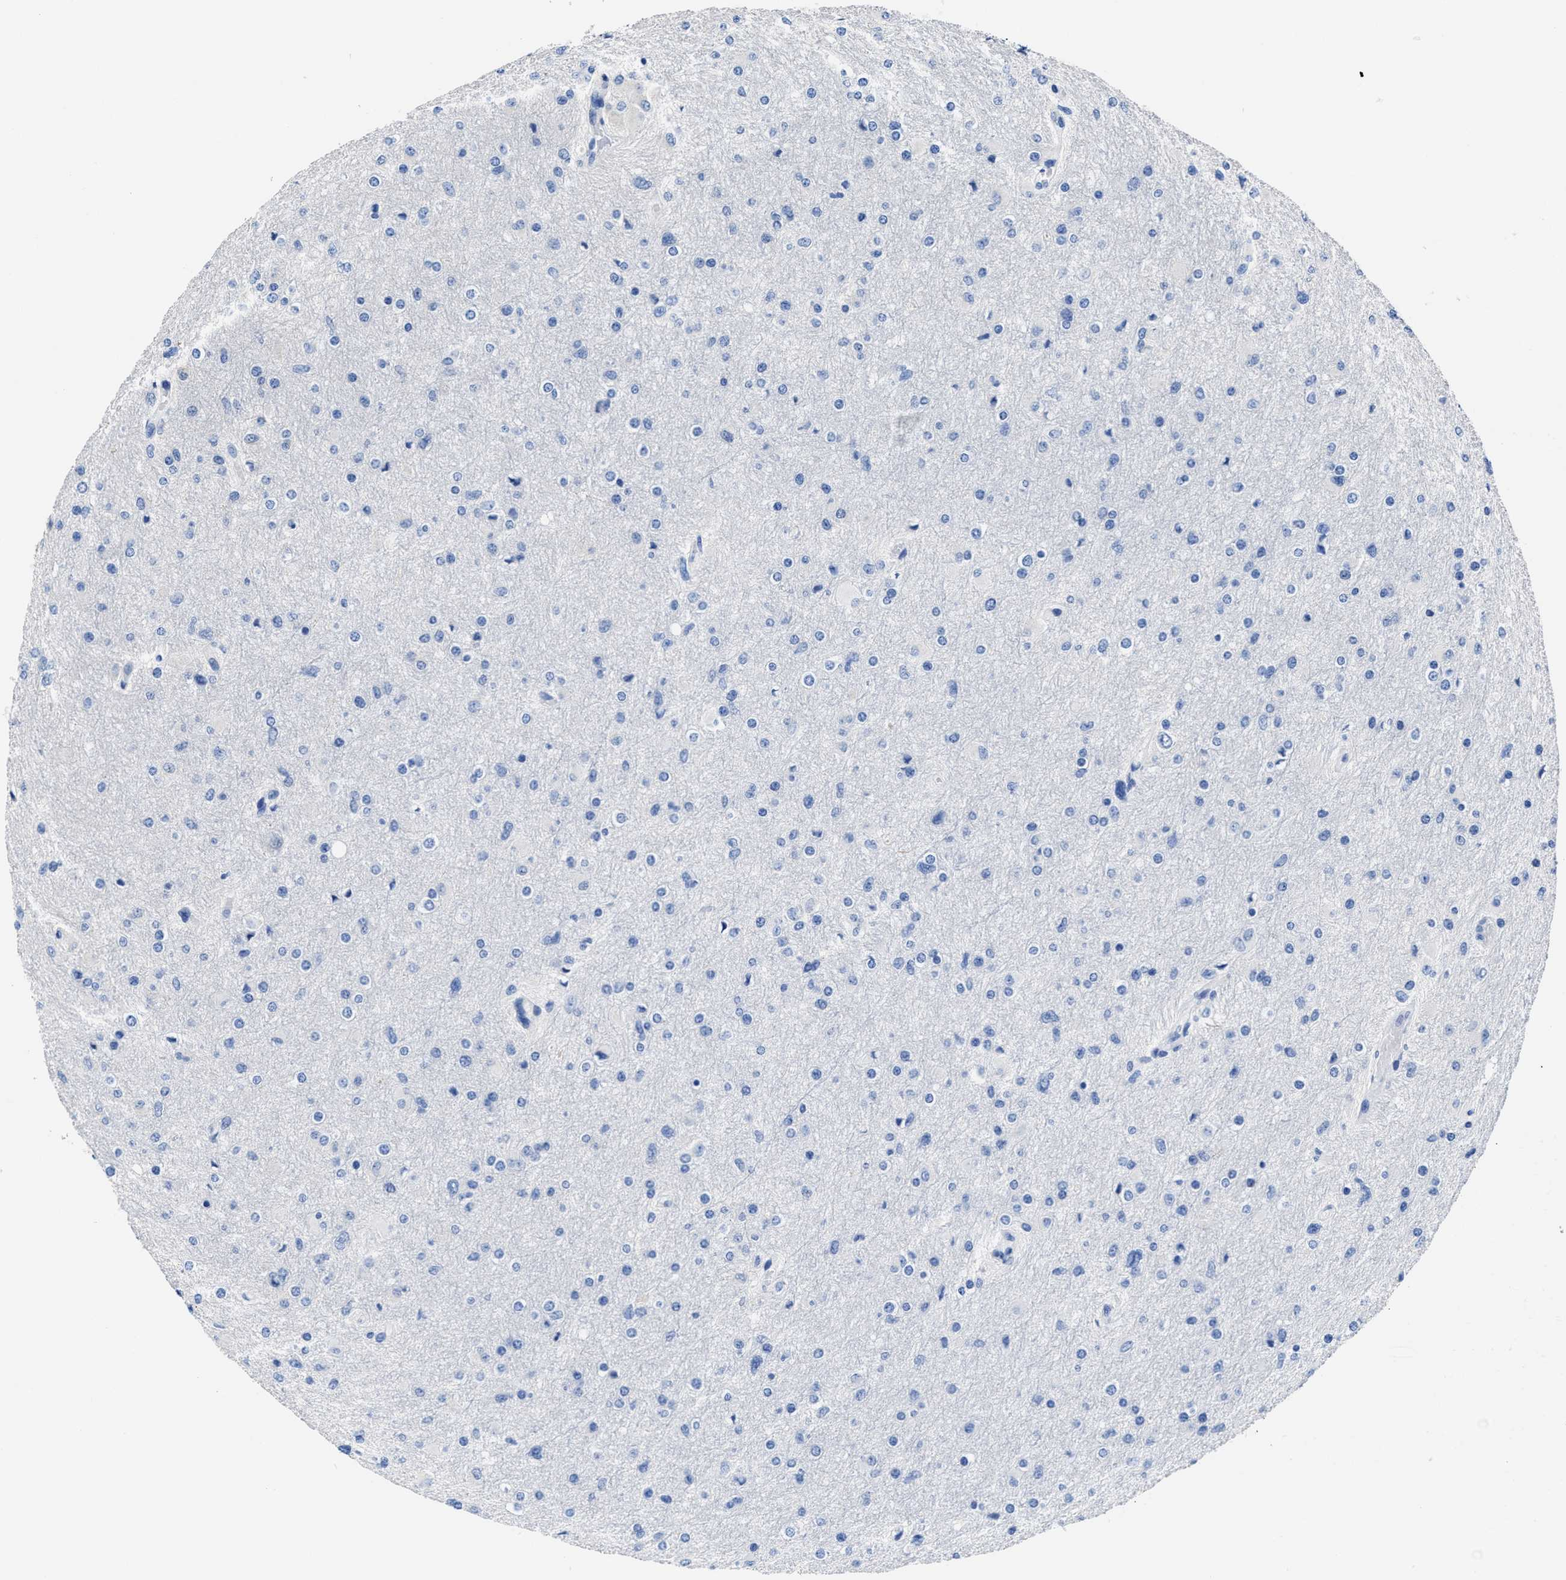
{"staining": {"intensity": "negative", "quantity": "none", "location": "none"}, "tissue": "glioma", "cell_type": "Tumor cells", "image_type": "cancer", "snomed": [{"axis": "morphology", "description": "Glioma, malignant, High grade"}, {"axis": "topography", "description": "Cerebral cortex"}], "caption": "Protein analysis of glioma exhibits no significant expression in tumor cells. The staining is performed using DAB (3,3'-diaminobenzidine) brown chromogen with nuclei counter-stained in using hematoxylin.", "gene": "HOOK1", "patient": {"sex": "female", "age": 36}}